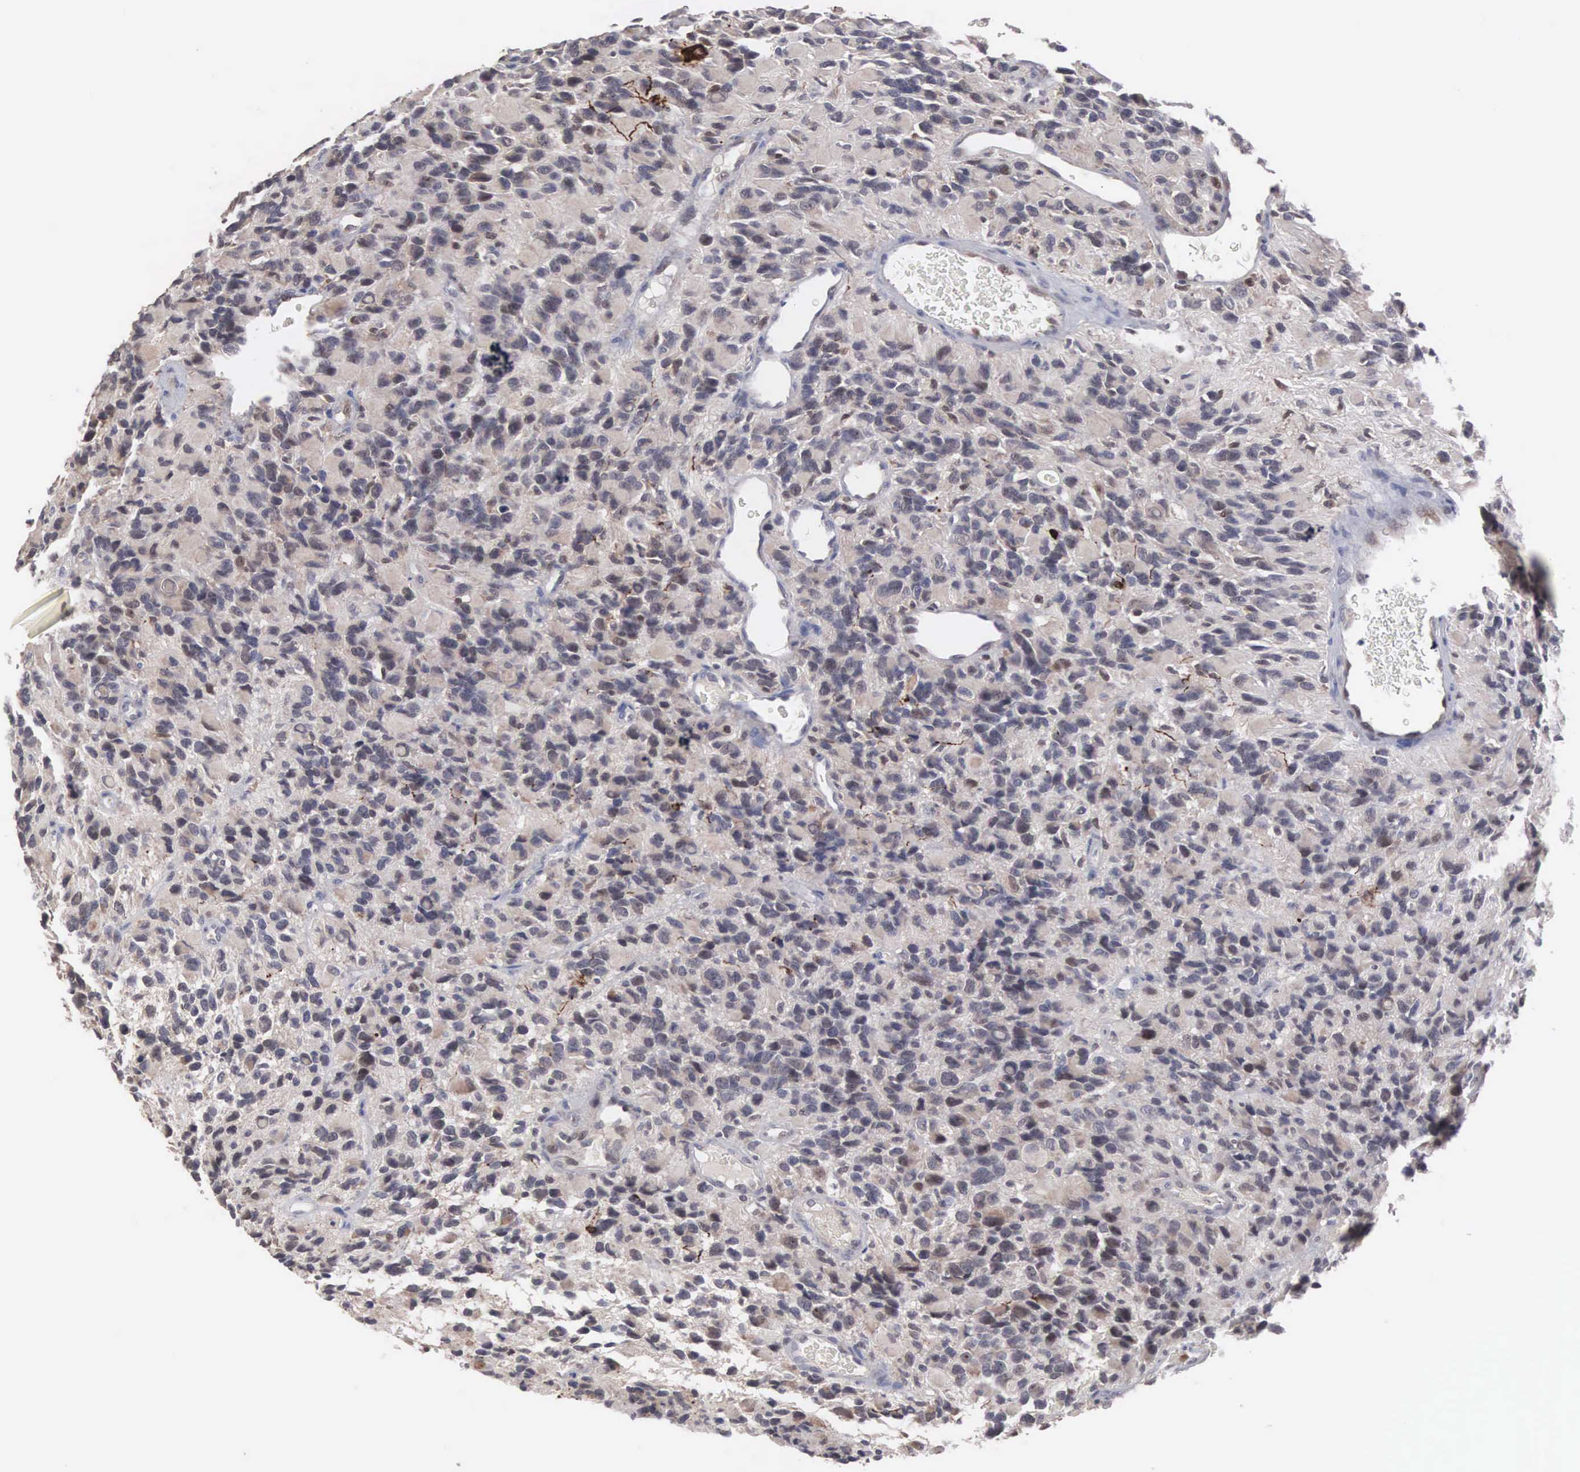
{"staining": {"intensity": "strong", "quantity": ">75%", "location": "cytoplasmic/membranous"}, "tissue": "glioma", "cell_type": "Tumor cells", "image_type": "cancer", "snomed": [{"axis": "morphology", "description": "Glioma, malignant, High grade"}, {"axis": "topography", "description": "Brain"}], "caption": "Immunohistochemistry micrograph of human glioma stained for a protein (brown), which demonstrates high levels of strong cytoplasmic/membranous expression in about >75% of tumor cells.", "gene": "ACOT4", "patient": {"sex": "male", "age": 77}}